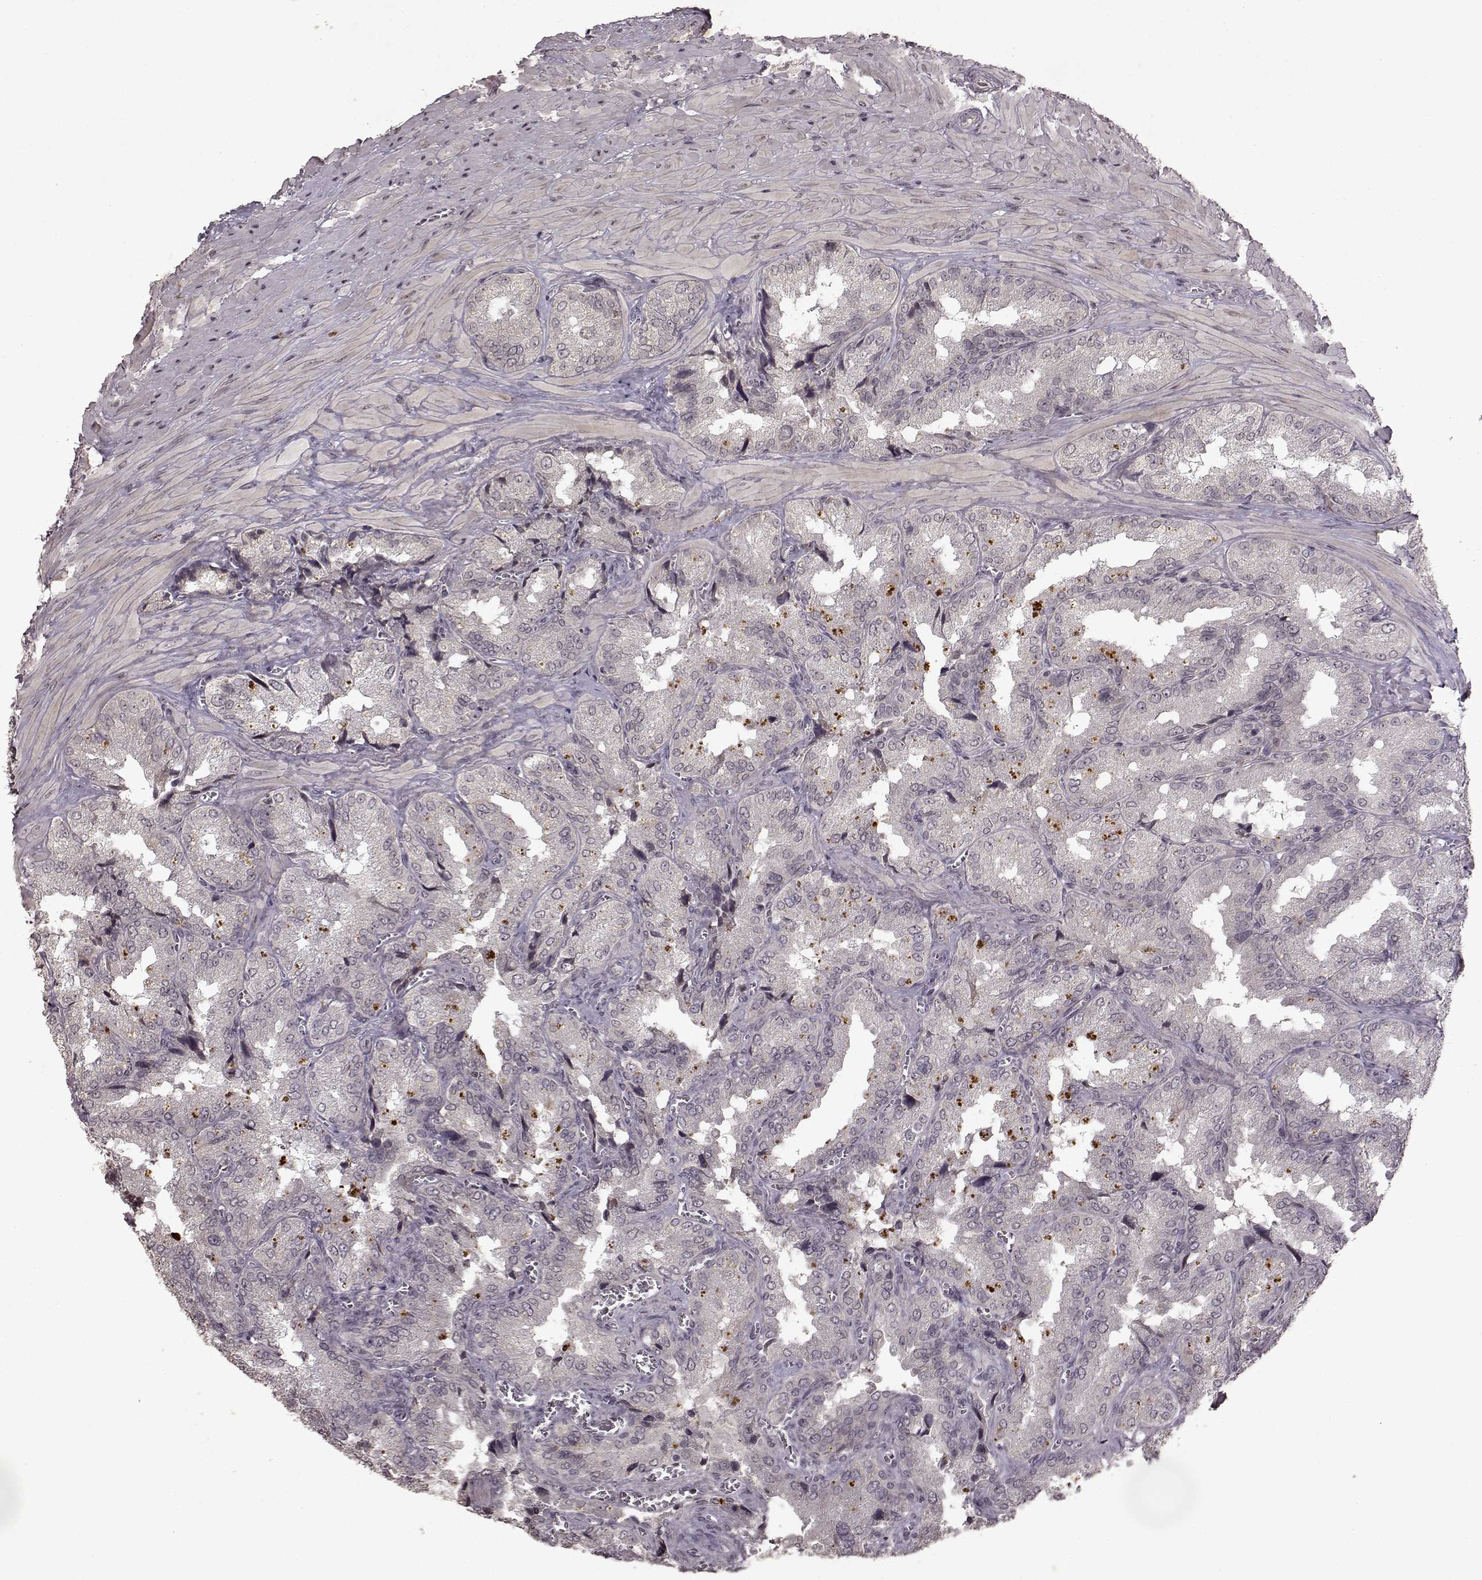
{"staining": {"intensity": "negative", "quantity": "none", "location": "none"}, "tissue": "seminal vesicle", "cell_type": "Glandular cells", "image_type": "normal", "snomed": [{"axis": "morphology", "description": "Normal tissue, NOS"}, {"axis": "topography", "description": "Seminal veicle"}], "caption": "Micrograph shows no significant protein positivity in glandular cells of unremarkable seminal vesicle. (DAB immunohistochemistry, high magnification).", "gene": "LHB", "patient": {"sex": "male", "age": 37}}